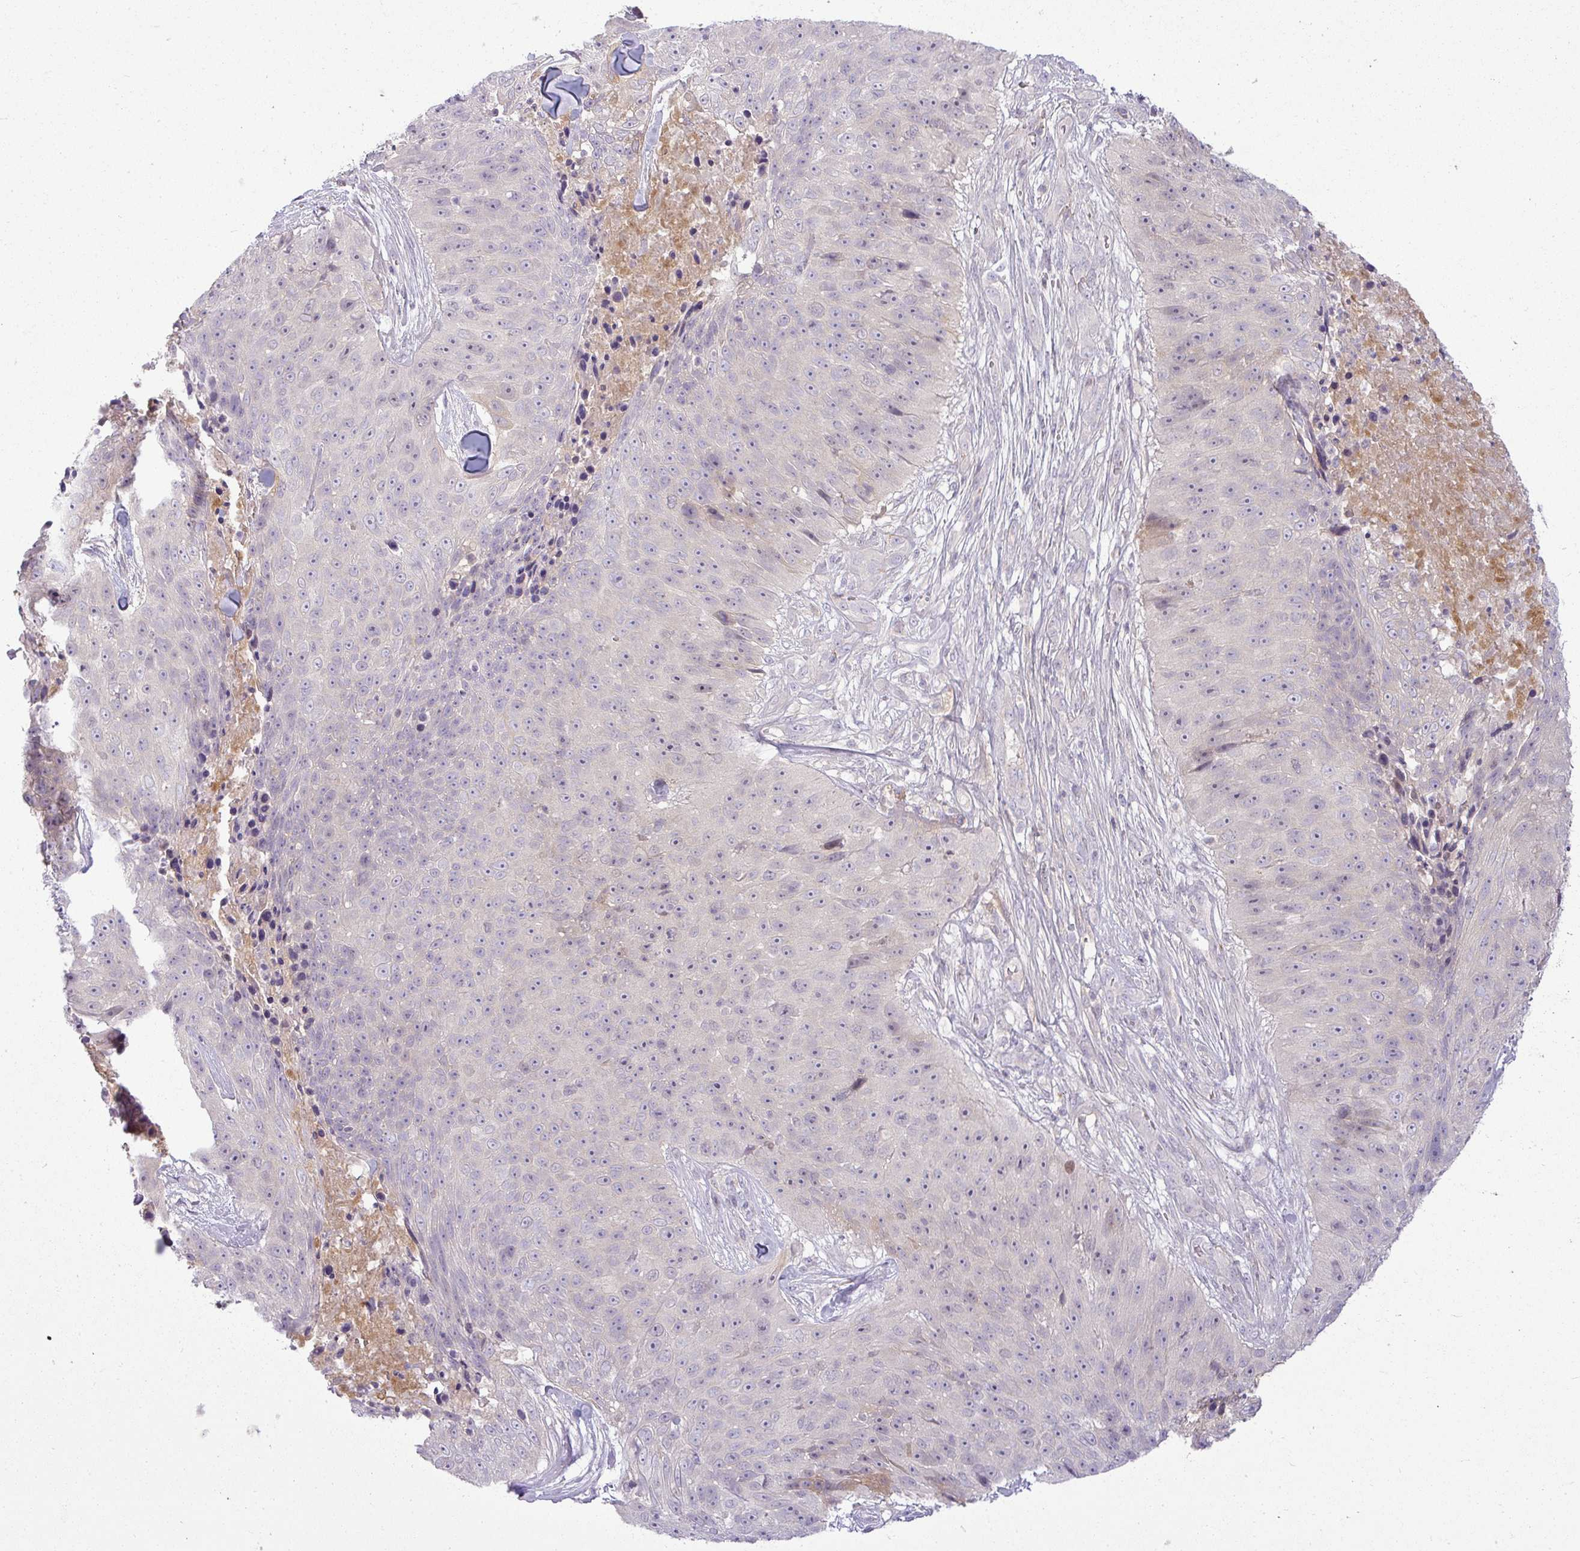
{"staining": {"intensity": "negative", "quantity": "none", "location": "none"}, "tissue": "skin cancer", "cell_type": "Tumor cells", "image_type": "cancer", "snomed": [{"axis": "morphology", "description": "Squamous cell carcinoma, NOS"}, {"axis": "topography", "description": "Skin"}], "caption": "High power microscopy photomicrograph of an immunohistochemistry (IHC) photomicrograph of squamous cell carcinoma (skin), revealing no significant positivity in tumor cells.", "gene": "APOM", "patient": {"sex": "female", "age": 87}}